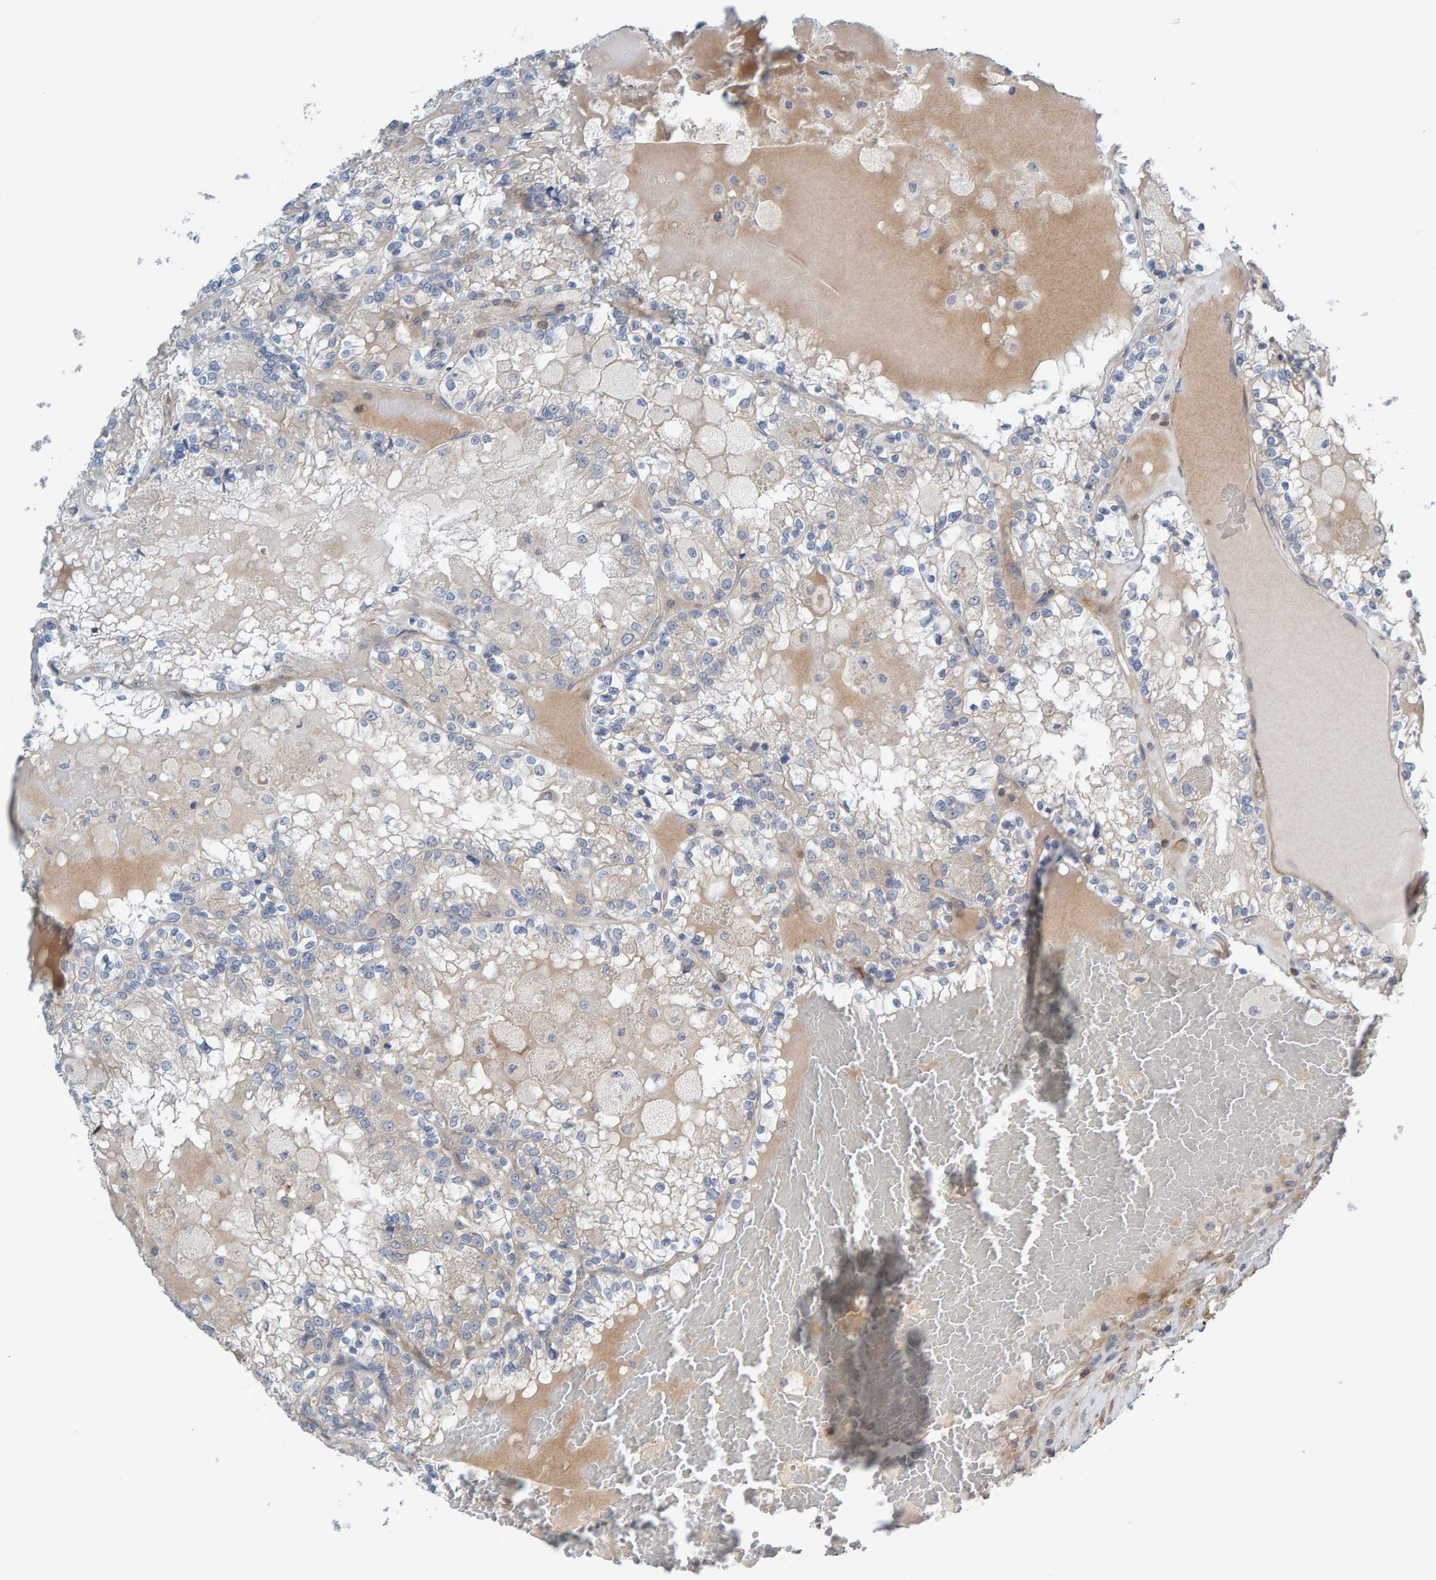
{"staining": {"intensity": "negative", "quantity": "none", "location": "none"}, "tissue": "renal cancer", "cell_type": "Tumor cells", "image_type": "cancer", "snomed": [{"axis": "morphology", "description": "Adenocarcinoma, NOS"}, {"axis": "topography", "description": "Kidney"}], "caption": "The micrograph reveals no significant staining in tumor cells of renal cancer (adenocarcinoma).", "gene": "CCM2", "patient": {"sex": "female", "age": 56}}